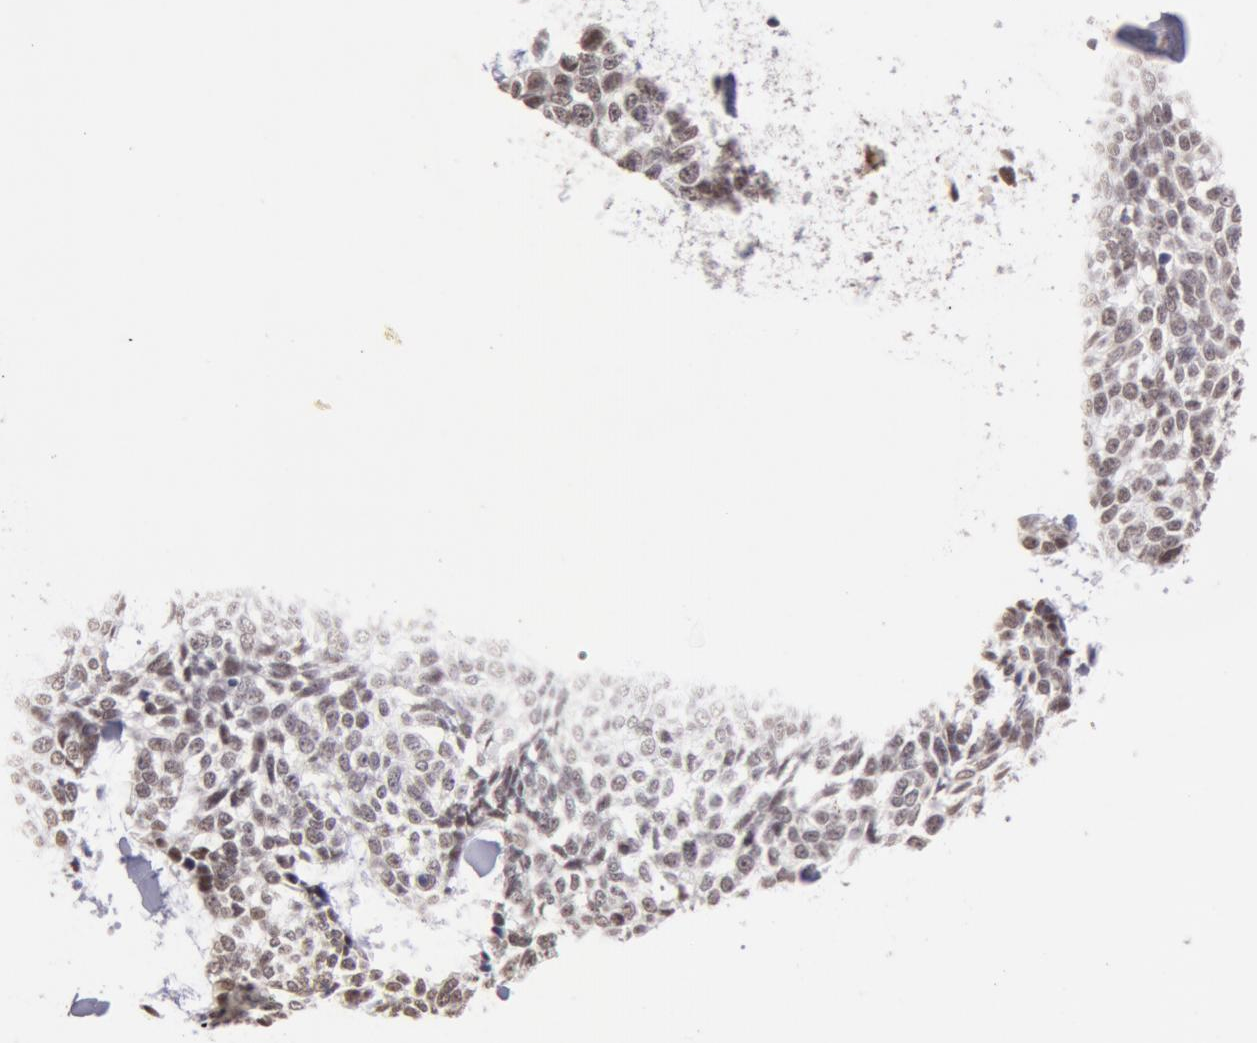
{"staining": {"intensity": "weak", "quantity": "25%-75%", "location": "cytoplasmic/membranous"}, "tissue": "skin cancer", "cell_type": "Tumor cells", "image_type": "cancer", "snomed": [{"axis": "morphology", "description": "Basal cell carcinoma"}, {"axis": "topography", "description": "Skin"}], "caption": "This image shows IHC staining of human skin basal cell carcinoma, with low weak cytoplasmic/membranous expression in approximately 25%-75% of tumor cells.", "gene": "VRTN", "patient": {"sex": "female", "age": 89}}